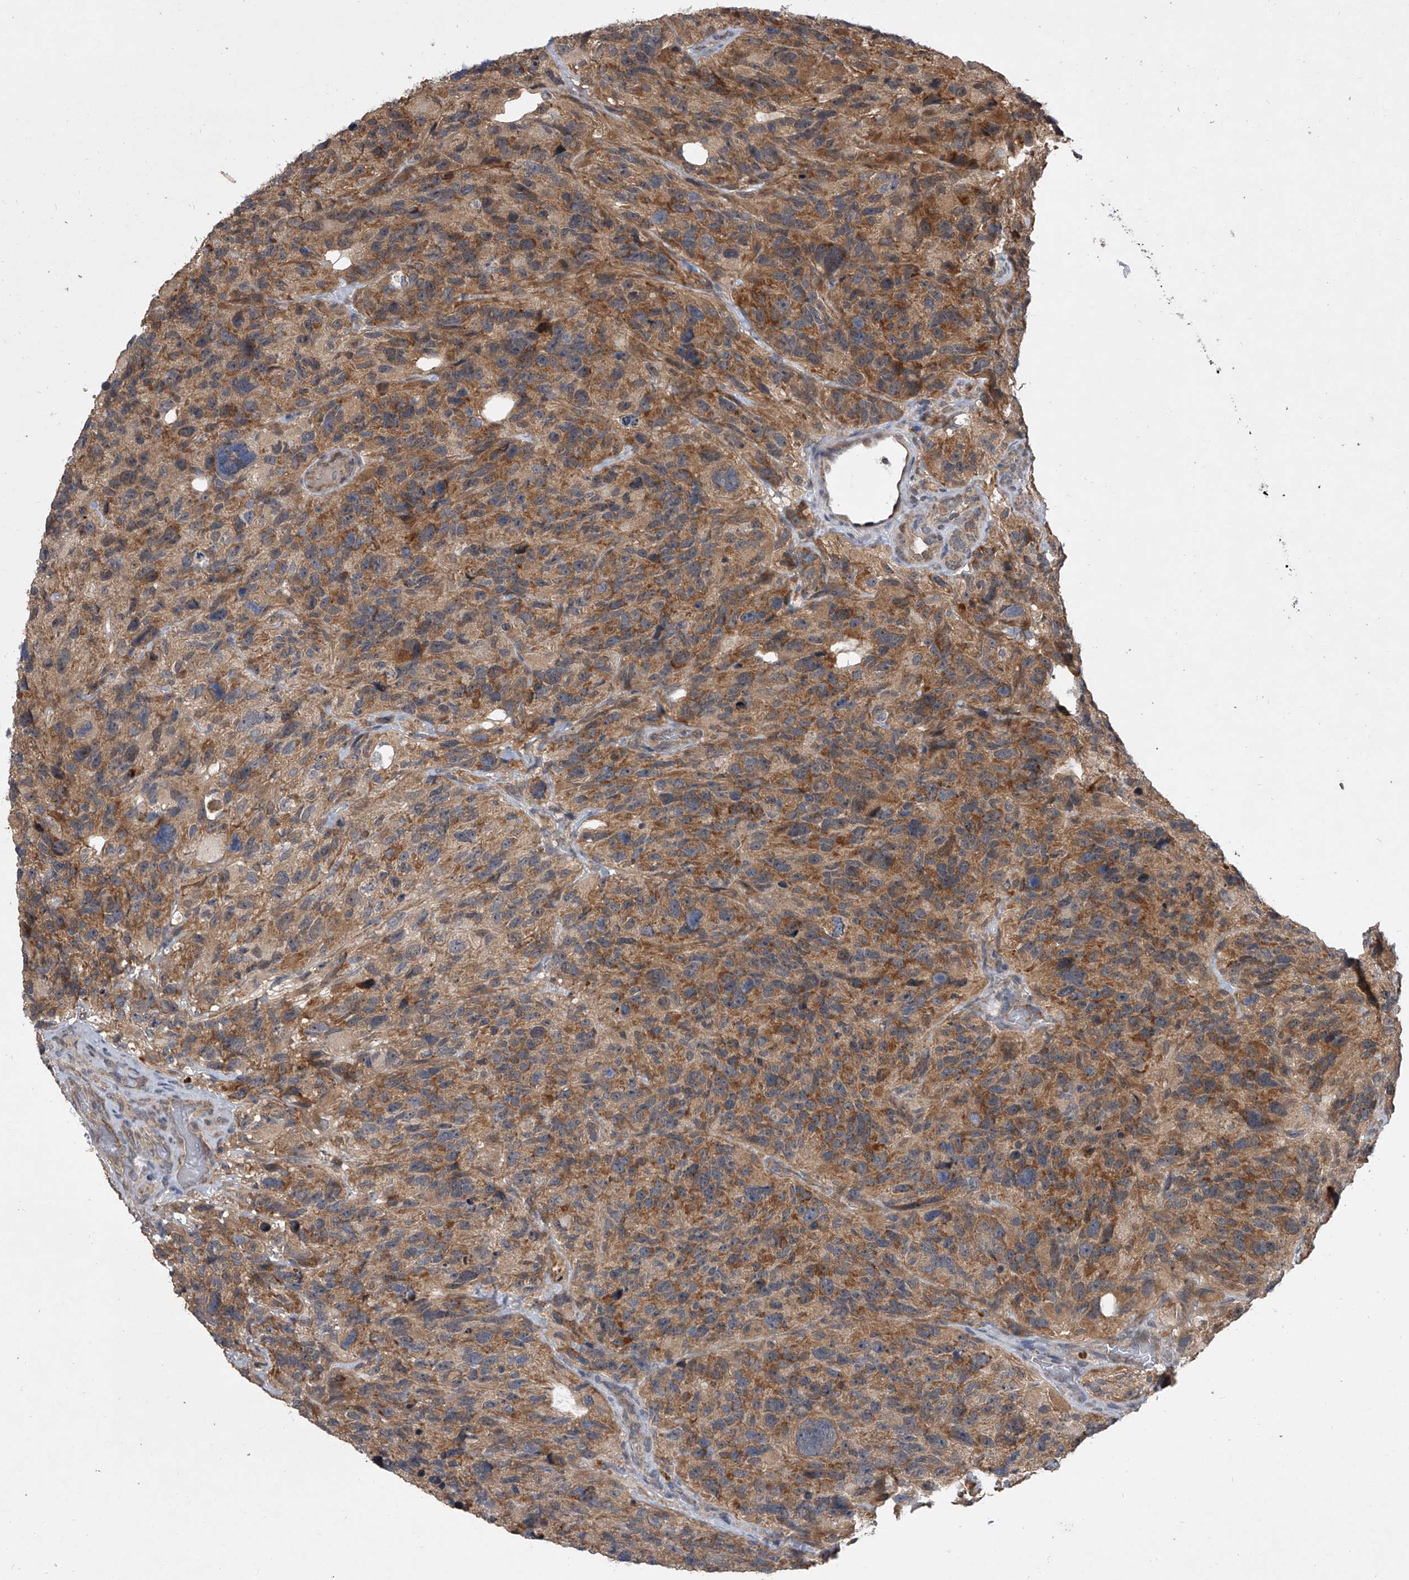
{"staining": {"intensity": "moderate", "quantity": ">75%", "location": "cytoplasmic/membranous"}, "tissue": "glioma", "cell_type": "Tumor cells", "image_type": "cancer", "snomed": [{"axis": "morphology", "description": "Glioma, malignant, High grade"}, {"axis": "topography", "description": "Brain"}], "caption": "The photomicrograph exhibits a brown stain indicating the presence of a protein in the cytoplasmic/membranous of tumor cells in glioma. (DAB IHC, brown staining for protein, blue staining for nuclei).", "gene": "GEMIN8", "patient": {"sex": "male", "age": 69}}